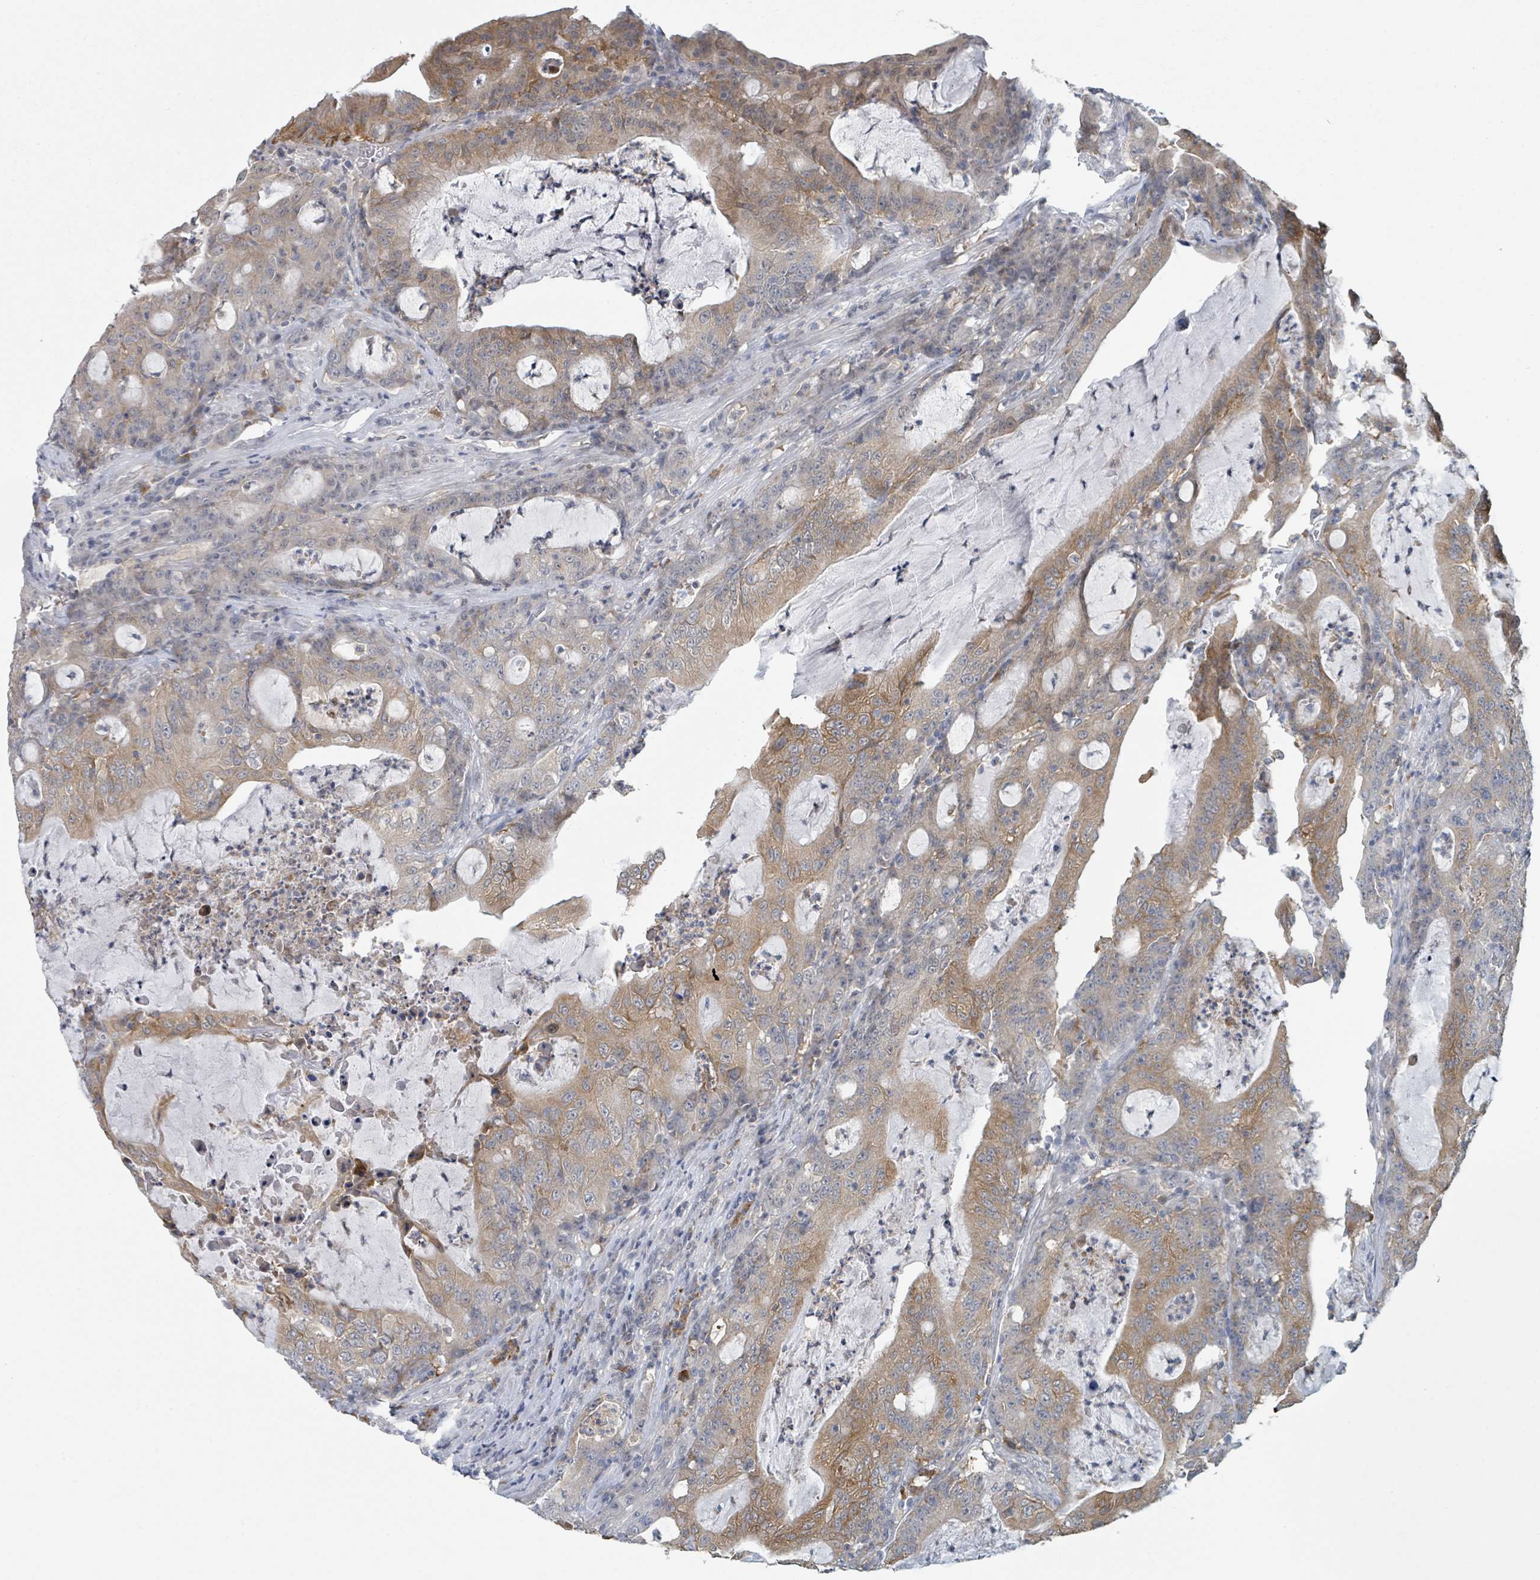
{"staining": {"intensity": "moderate", "quantity": "25%-75%", "location": "cytoplasmic/membranous"}, "tissue": "colorectal cancer", "cell_type": "Tumor cells", "image_type": "cancer", "snomed": [{"axis": "morphology", "description": "Adenocarcinoma, NOS"}, {"axis": "topography", "description": "Colon"}], "caption": "The image reveals immunohistochemical staining of colorectal adenocarcinoma. There is moderate cytoplasmic/membranous positivity is identified in approximately 25%-75% of tumor cells.", "gene": "ANKRD55", "patient": {"sex": "male", "age": 83}}